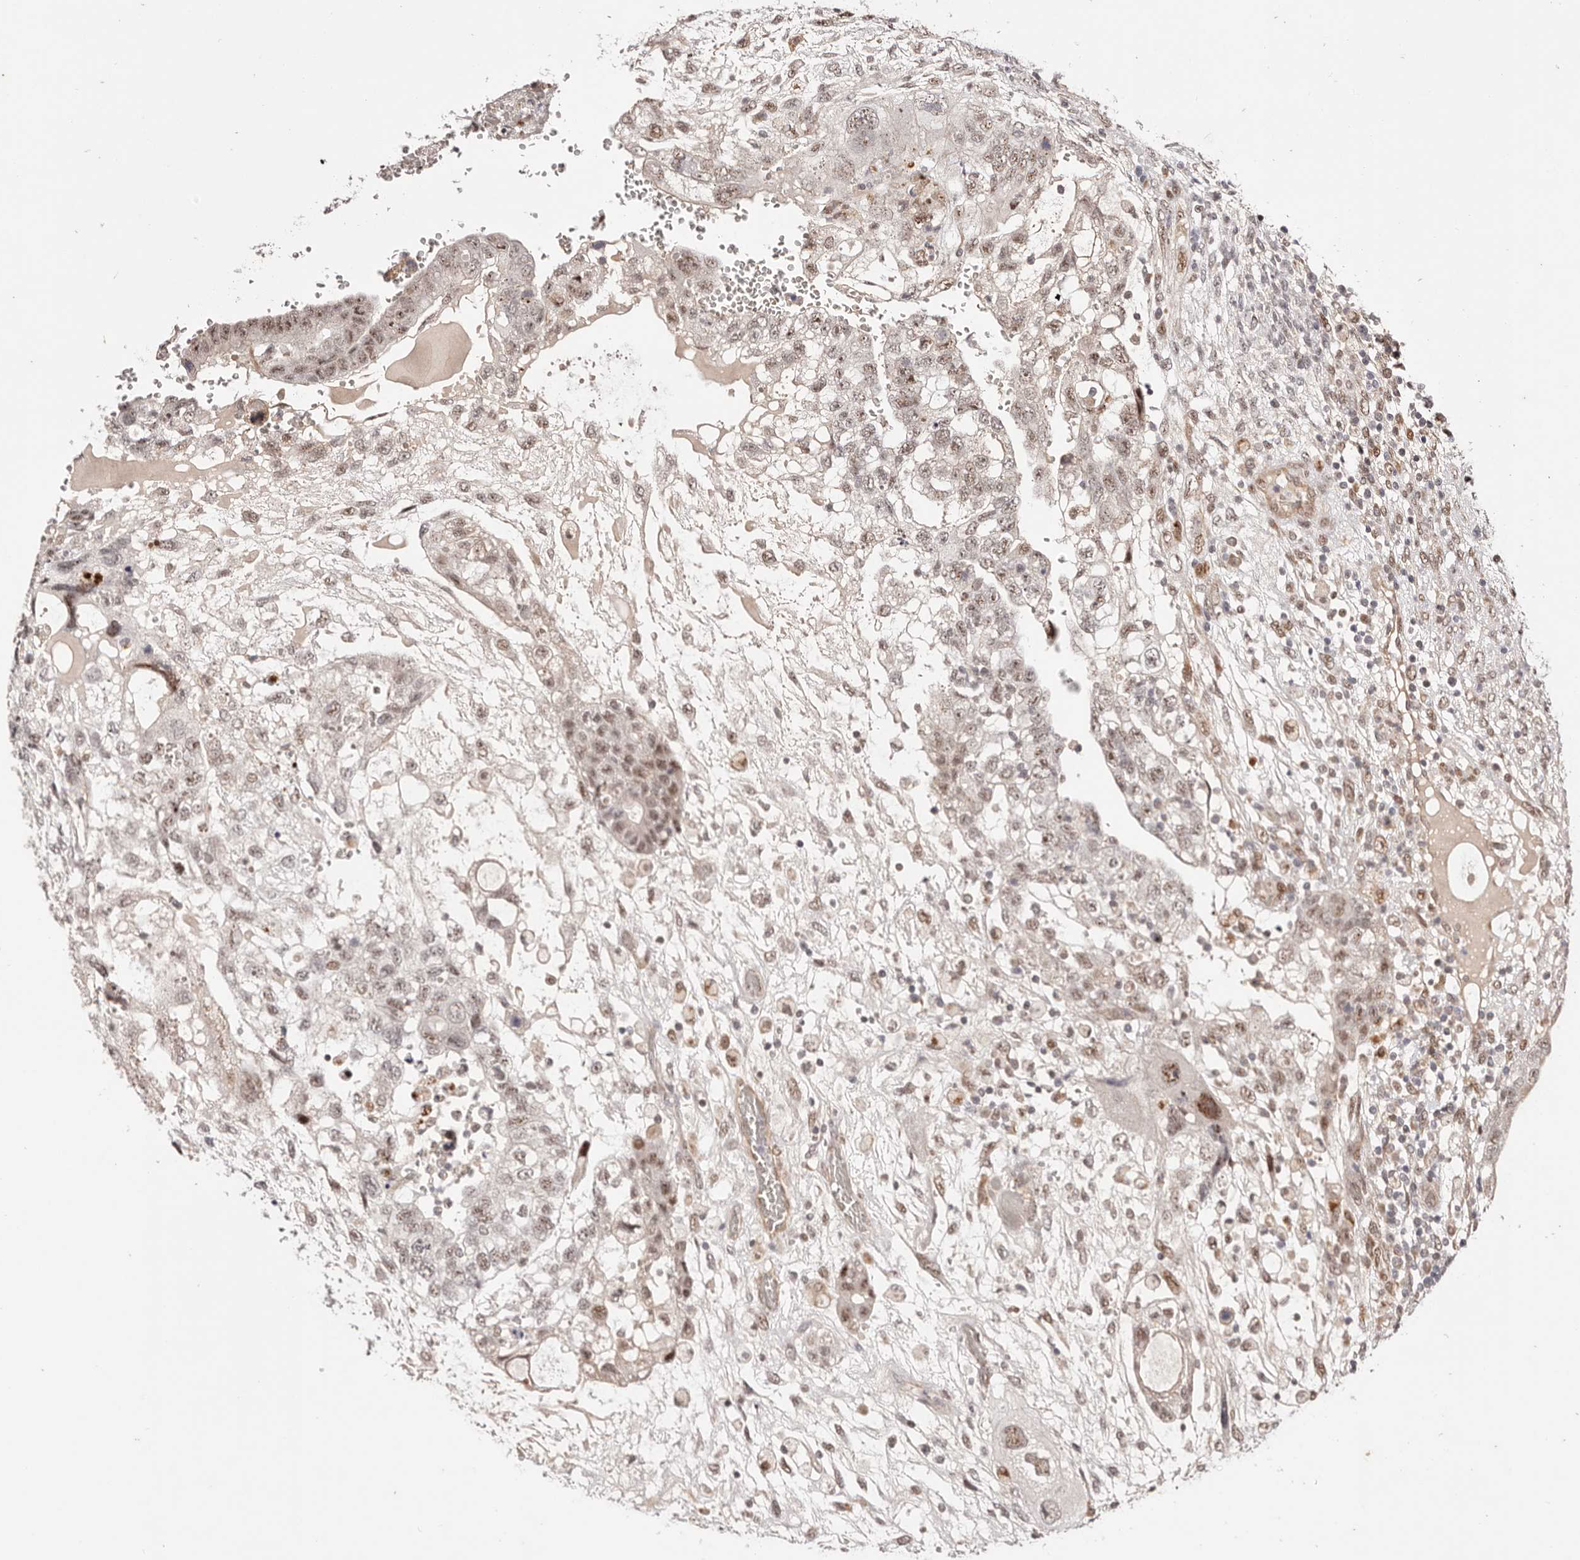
{"staining": {"intensity": "moderate", "quantity": ">75%", "location": "nuclear"}, "tissue": "testis cancer", "cell_type": "Tumor cells", "image_type": "cancer", "snomed": [{"axis": "morphology", "description": "Carcinoma, Embryonal, NOS"}, {"axis": "topography", "description": "Testis"}], "caption": "Testis cancer stained for a protein reveals moderate nuclear positivity in tumor cells.", "gene": "WRN", "patient": {"sex": "male", "age": 36}}